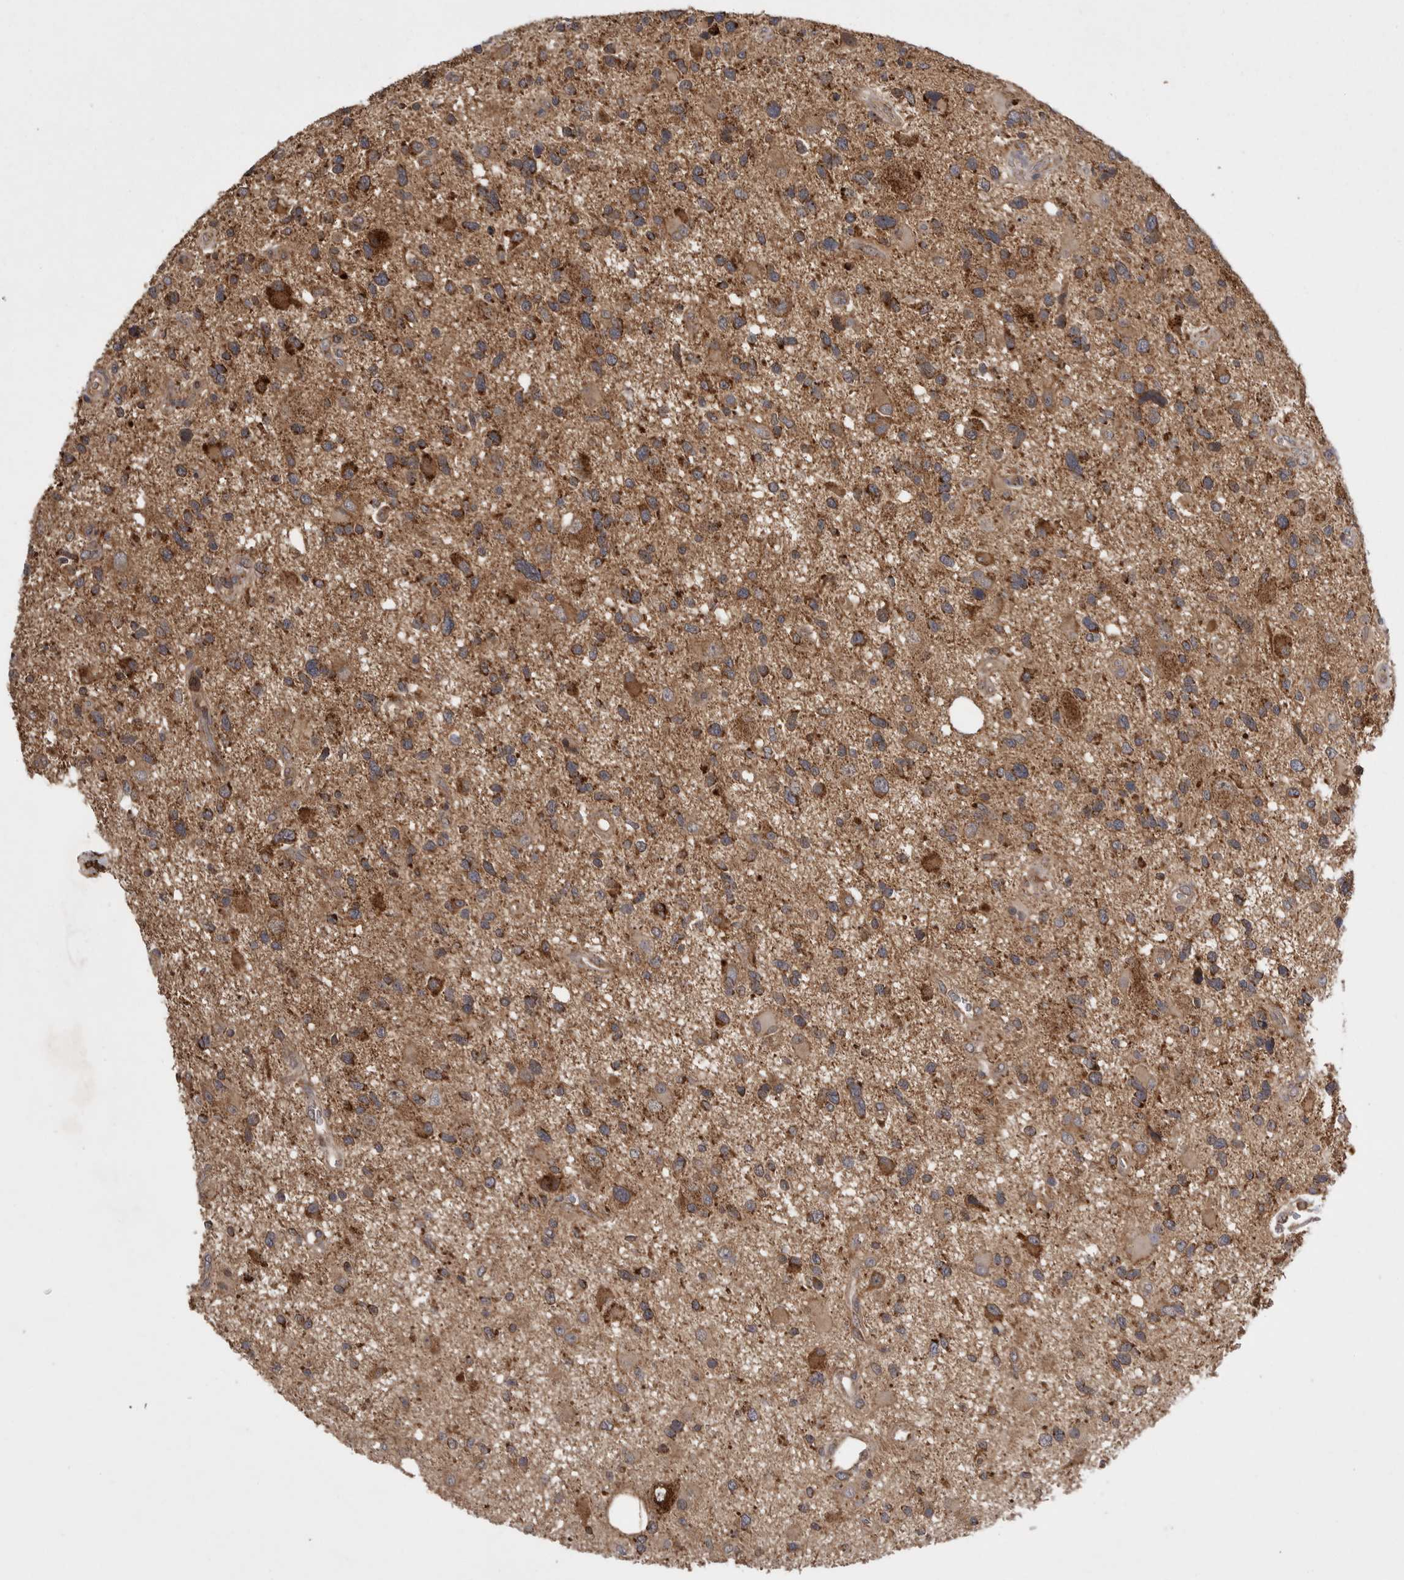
{"staining": {"intensity": "moderate", "quantity": ">75%", "location": "cytoplasmic/membranous"}, "tissue": "glioma", "cell_type": "Tumor cells", "image_type": "cancer", "snomed": [{"axis": "morphology", "description": "Glioma, malignant, High grade"}, {"axis": "topography", "description": "Brain"}], "caption": "Brown immunohistochemical staining in human malignant high-grade glioma displays moderate cytoplasmic/membranous staining in approximately >75% of tumor cells. Immunohistochemistry stains the protein in brown and the nuclei are stained blue.", "gene": "KYAT3", "patient": {"sex": "male", "age": 33}}